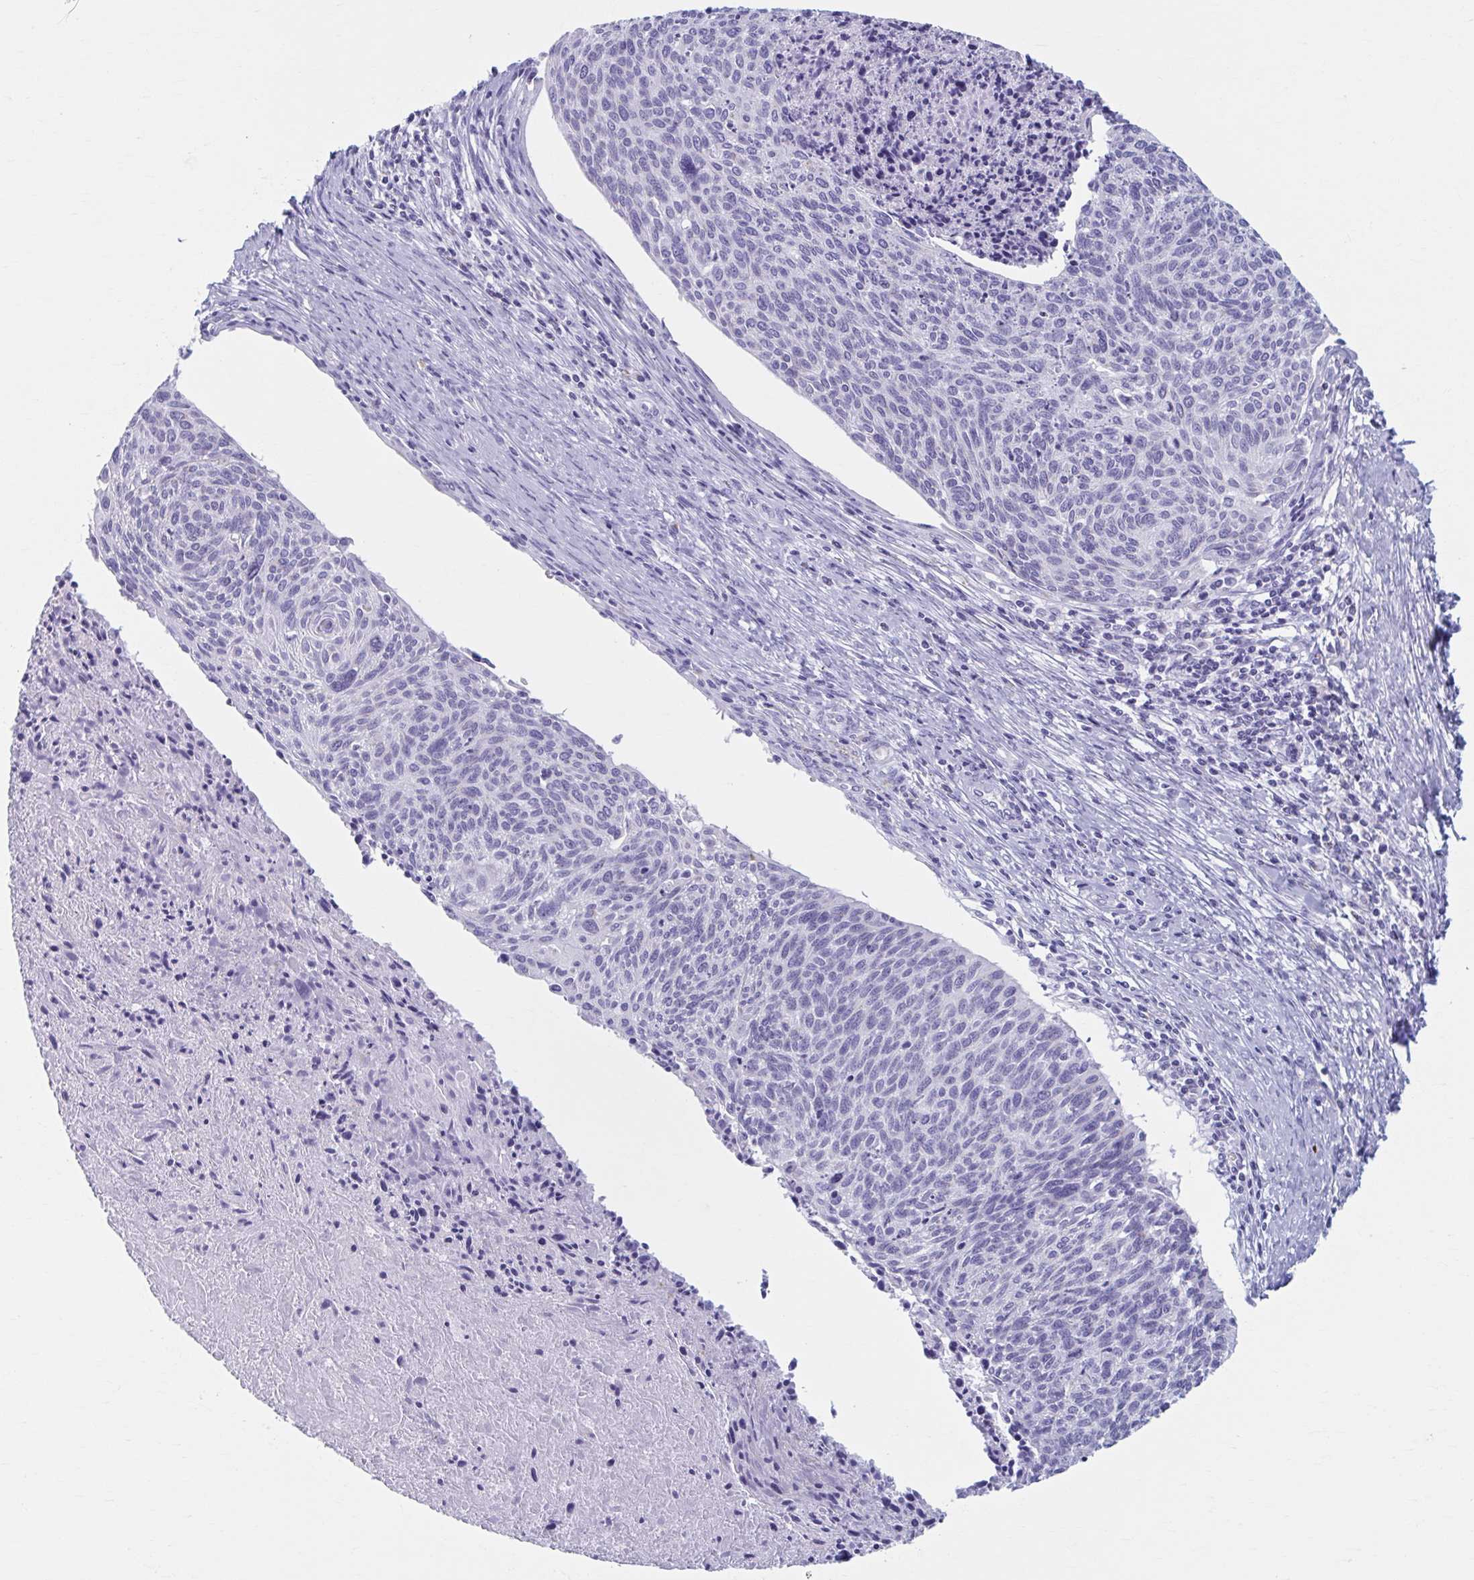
{"staining": {"intensity": "negative", "quantity": "none", "location": "none"}, "tissue": "cervical cancer", "cell_type": "Tumor cells", "image_type": "cancer", "snomed": [{"axis": "morphology", "description": "Squamous cell carcinoma, NOS"}, {"axis": "topography", "description": "Cervix"}], "caption": "Tumor cells are negative for protein expression in human cervical cancer.", "gene": "KCNE2", "patient": {"sex": "female", "age": 49}}